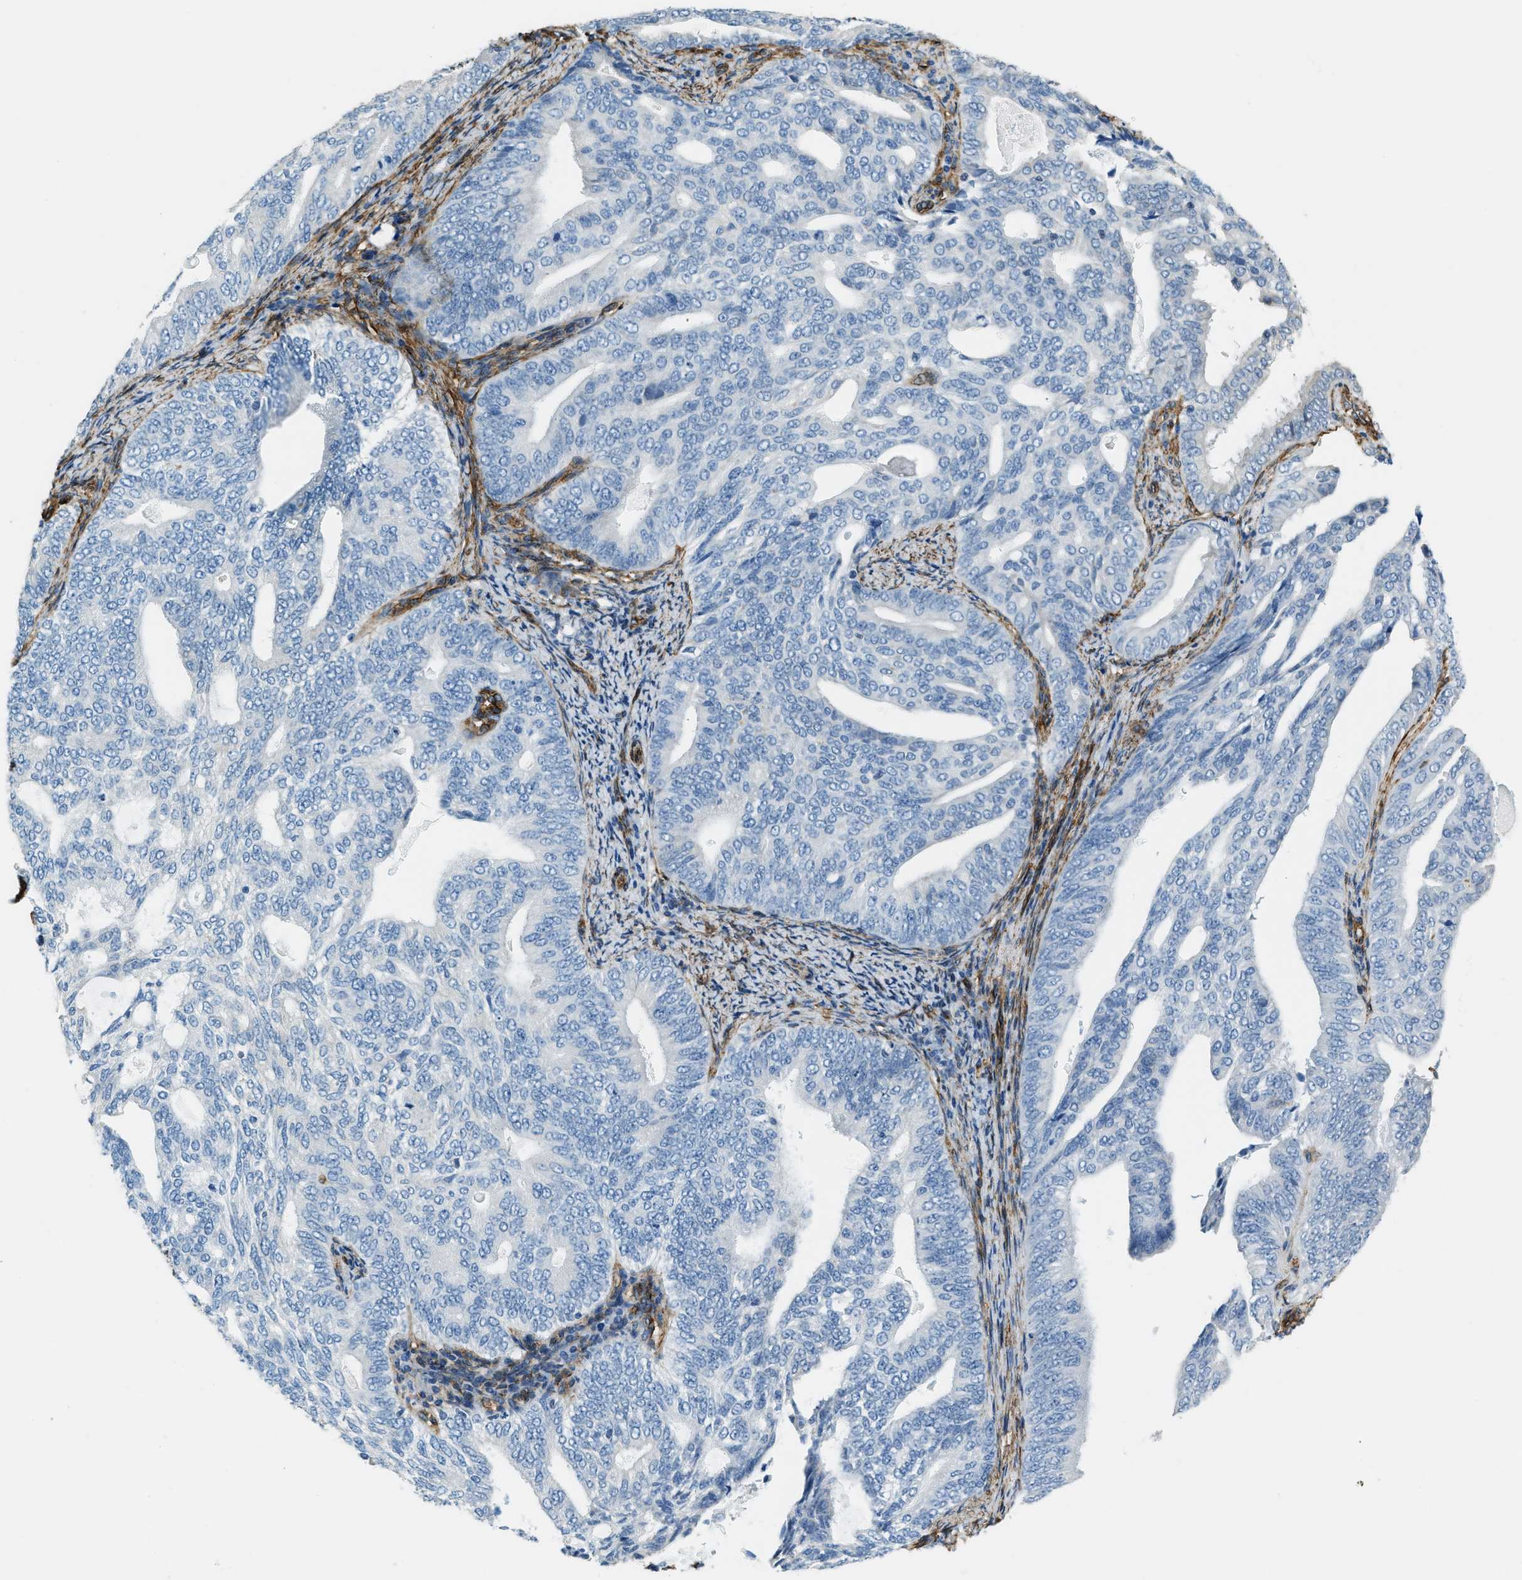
{"staining": {"intensity": "negative", "quantity": "none", "location": "none"}, "tissue": "endometrial cancer", "cell_type": "Tumor cells", "image_type": "cancer", "snomed": [{"axis": "morphology", "description": "Adenocarcinoma, NOS"}, {"axis": "topography", "description": "Endometrium"}], "caption": "DAB immunohistochemical staining of human endometrial adenocarcinoma exhibits no significant staining in tumor cells.", "gene": "TMEM43", "patient": {"sex": "female", "age": 58}}